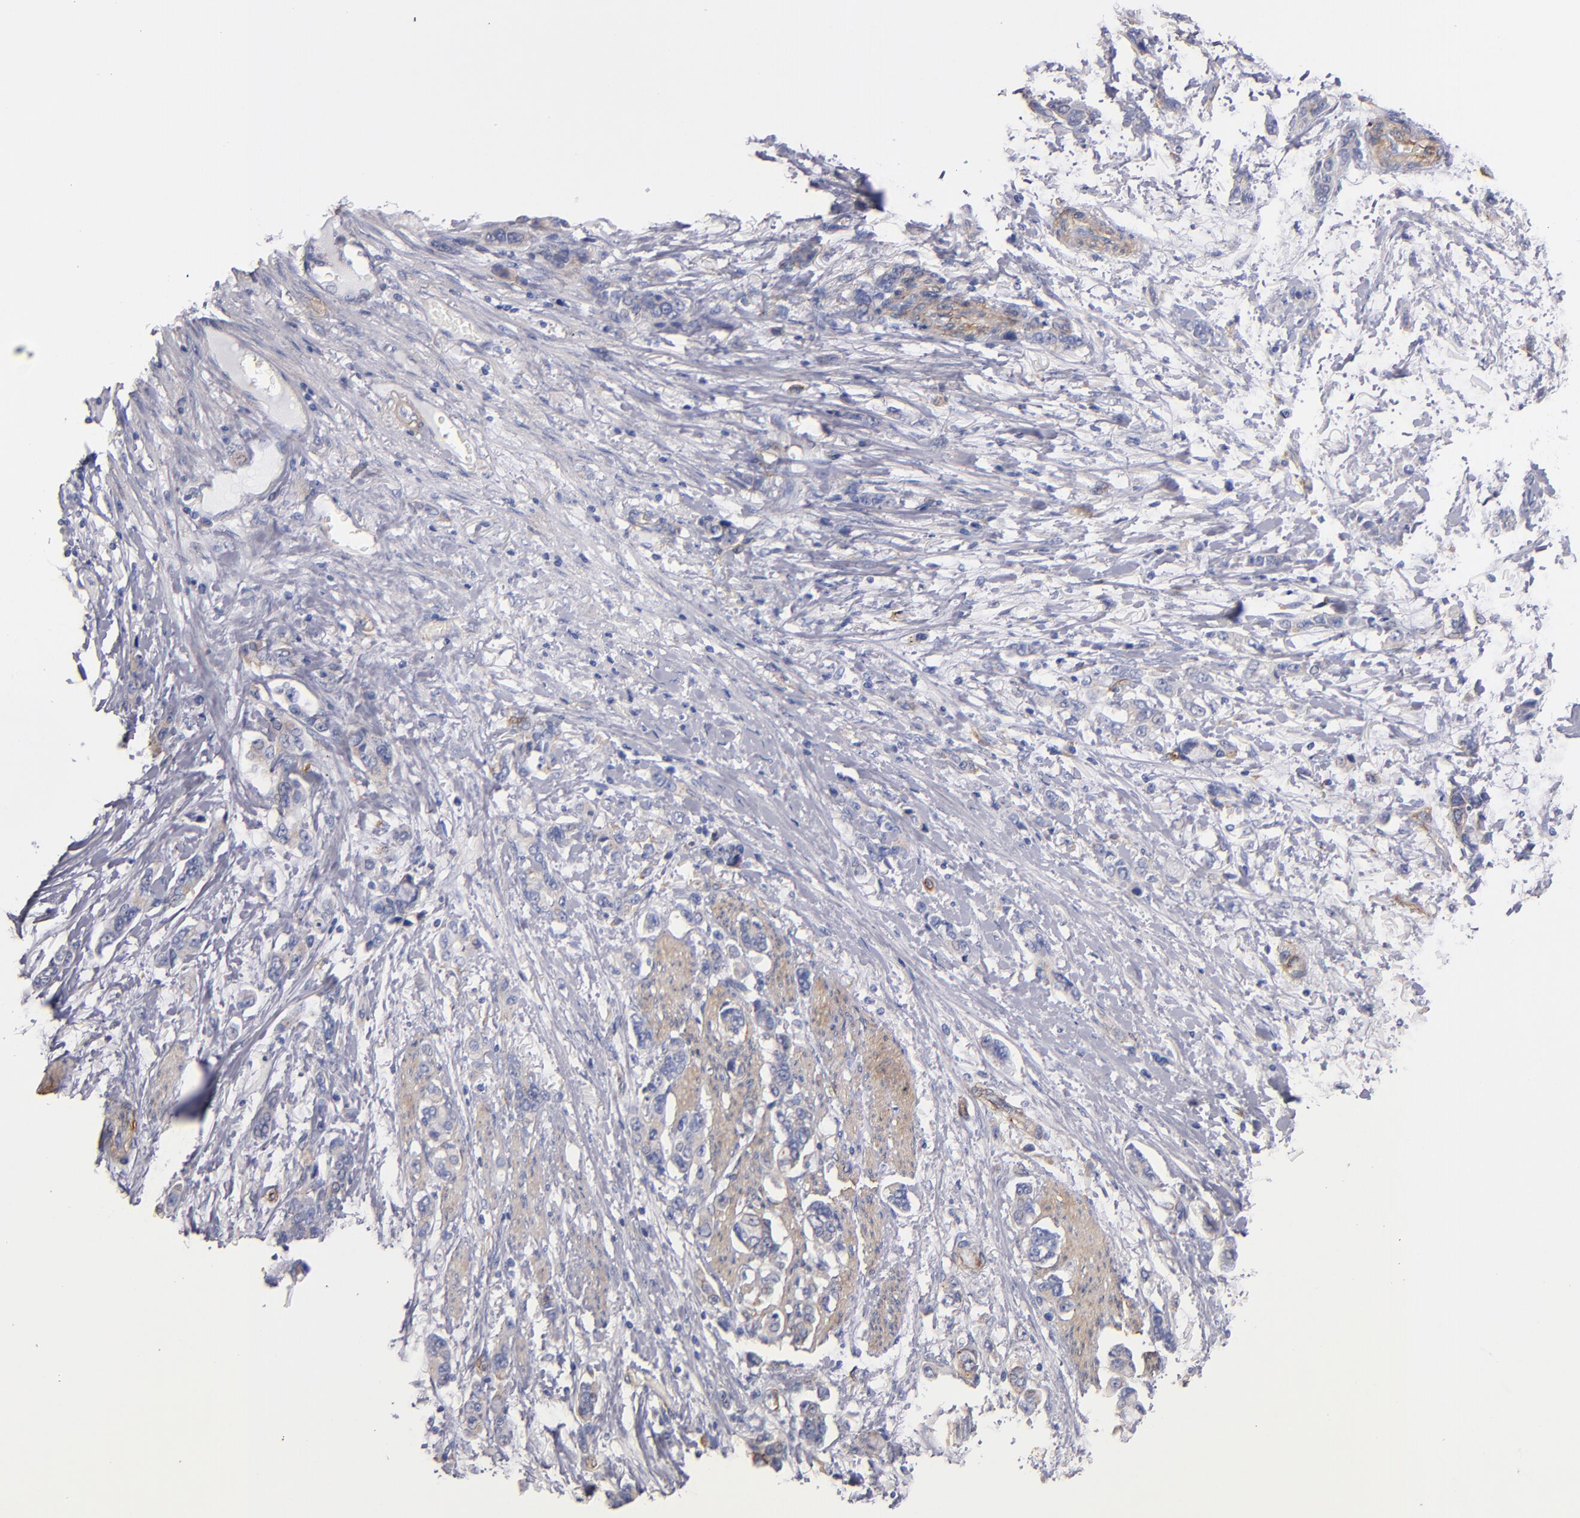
{"staining": {"intensity": "weak", "quantity": ">75%", "location": "cytoplasmic/membranous"}, "tissue": "stomach cancer", "cell_type": "Tumor cells", "image_type": "cancer", "snomed": [{"axis": "morphology", "description": "Adenocarcinoma, NOS"}, {"axis": "topography", "description": "Stomach"}], "caption": "Immunohistochemical staining of human stomach adenocarcinoma reveals low levels of weak cytoplasmic/membranous expression in about >75% of tumor cells.", "gene": "LAMC1", "patient": {"sex": "male", "age": 78}}